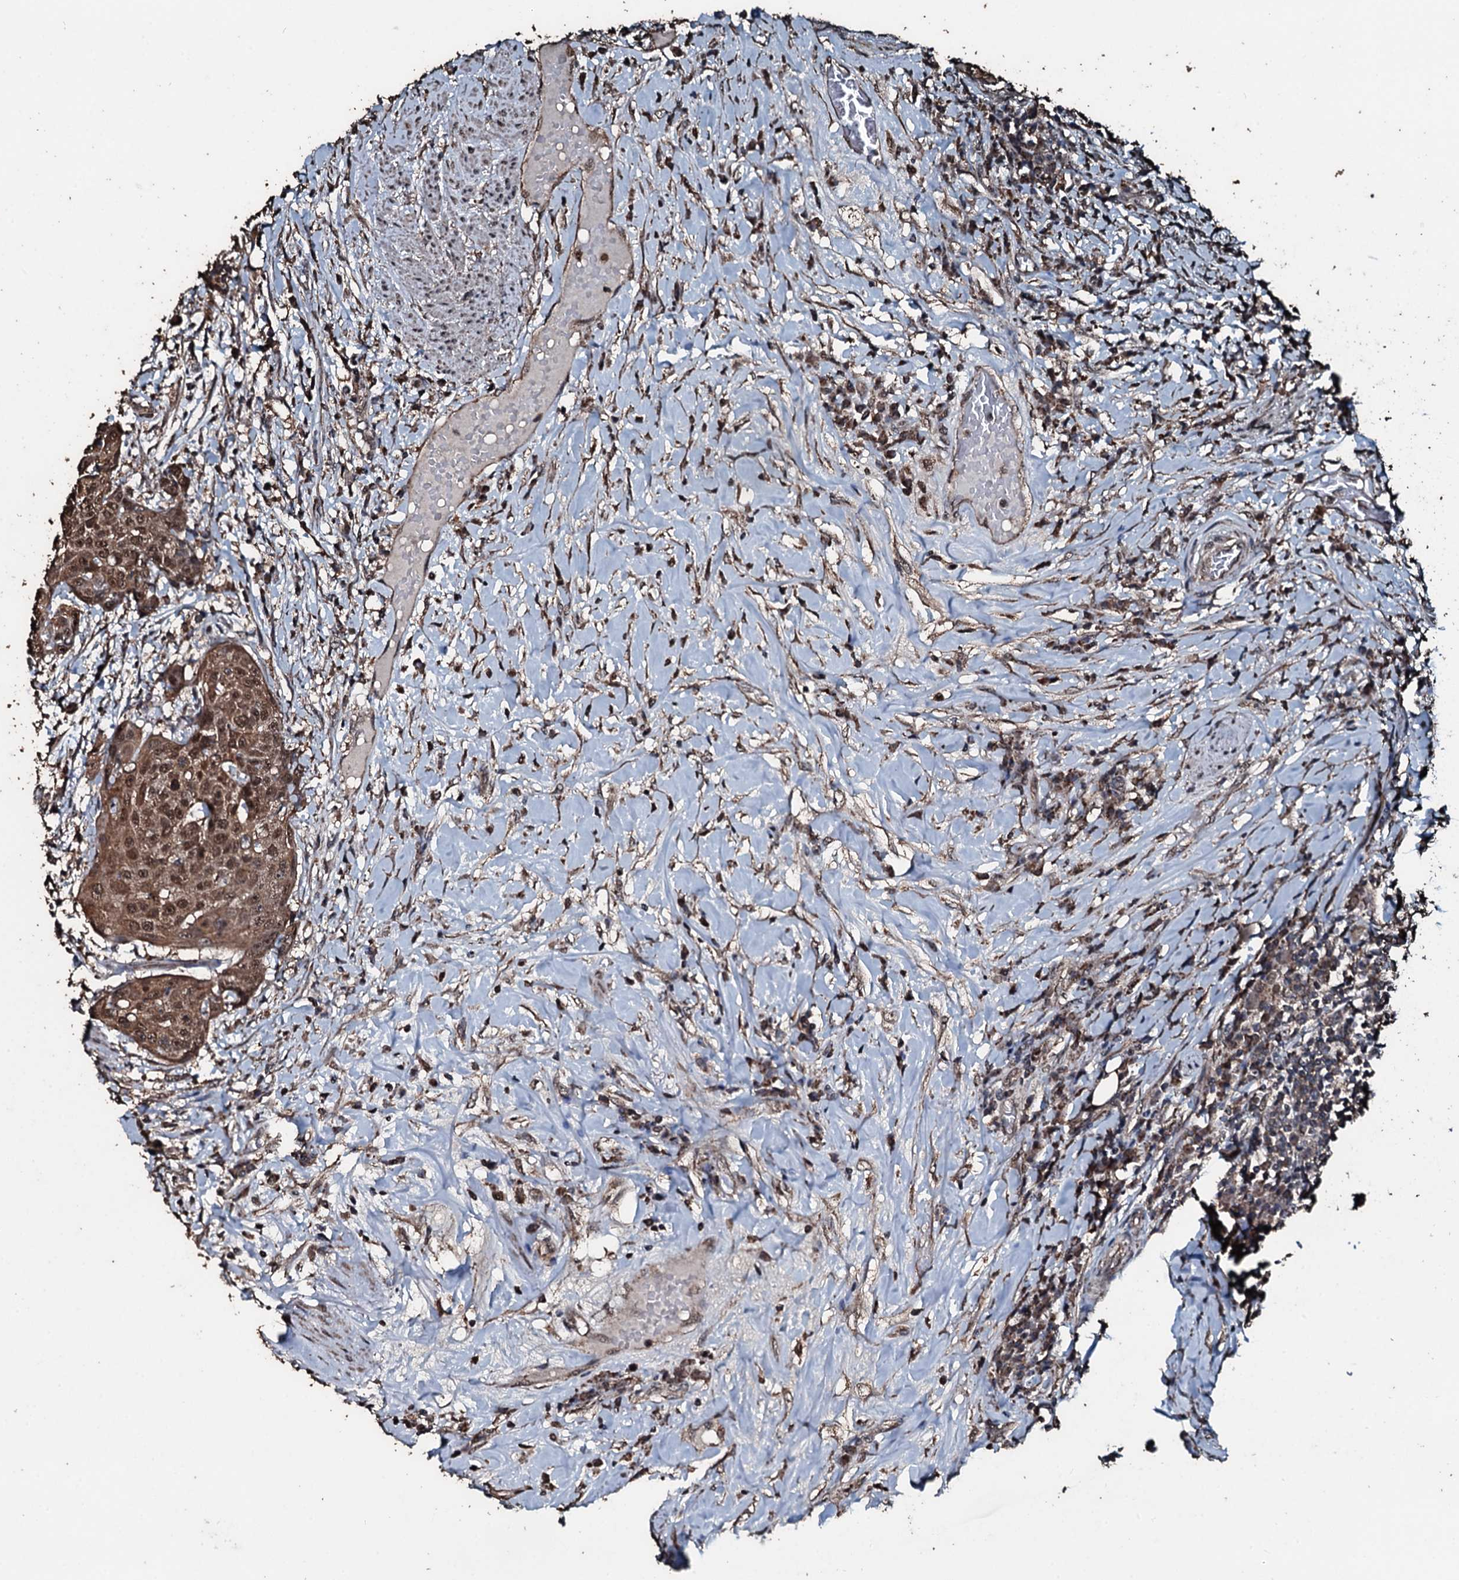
{"staining": {"intensity": "moderate", "quantity": ">75%", "location": "cytoplasmic/membranous,nuclear"}, "tissue": "urothelial cancer", "cell_type": "Tumor cells", "image_type": "cancer", "snomed": [{"axis": "morphology", "description": "Urothelial carcinoma, High grade"}, {"axis": "topography", "description": "Urinary bladder"}], "caption": "This is an image of IHC staining of high-grade urothelial carcinoma, which shows moderate expression in the cytoplasmic/membranous and nuclear of tumor cells.", "gene": "FAAP24", "patient": {"sex": "female", "age": 63}}